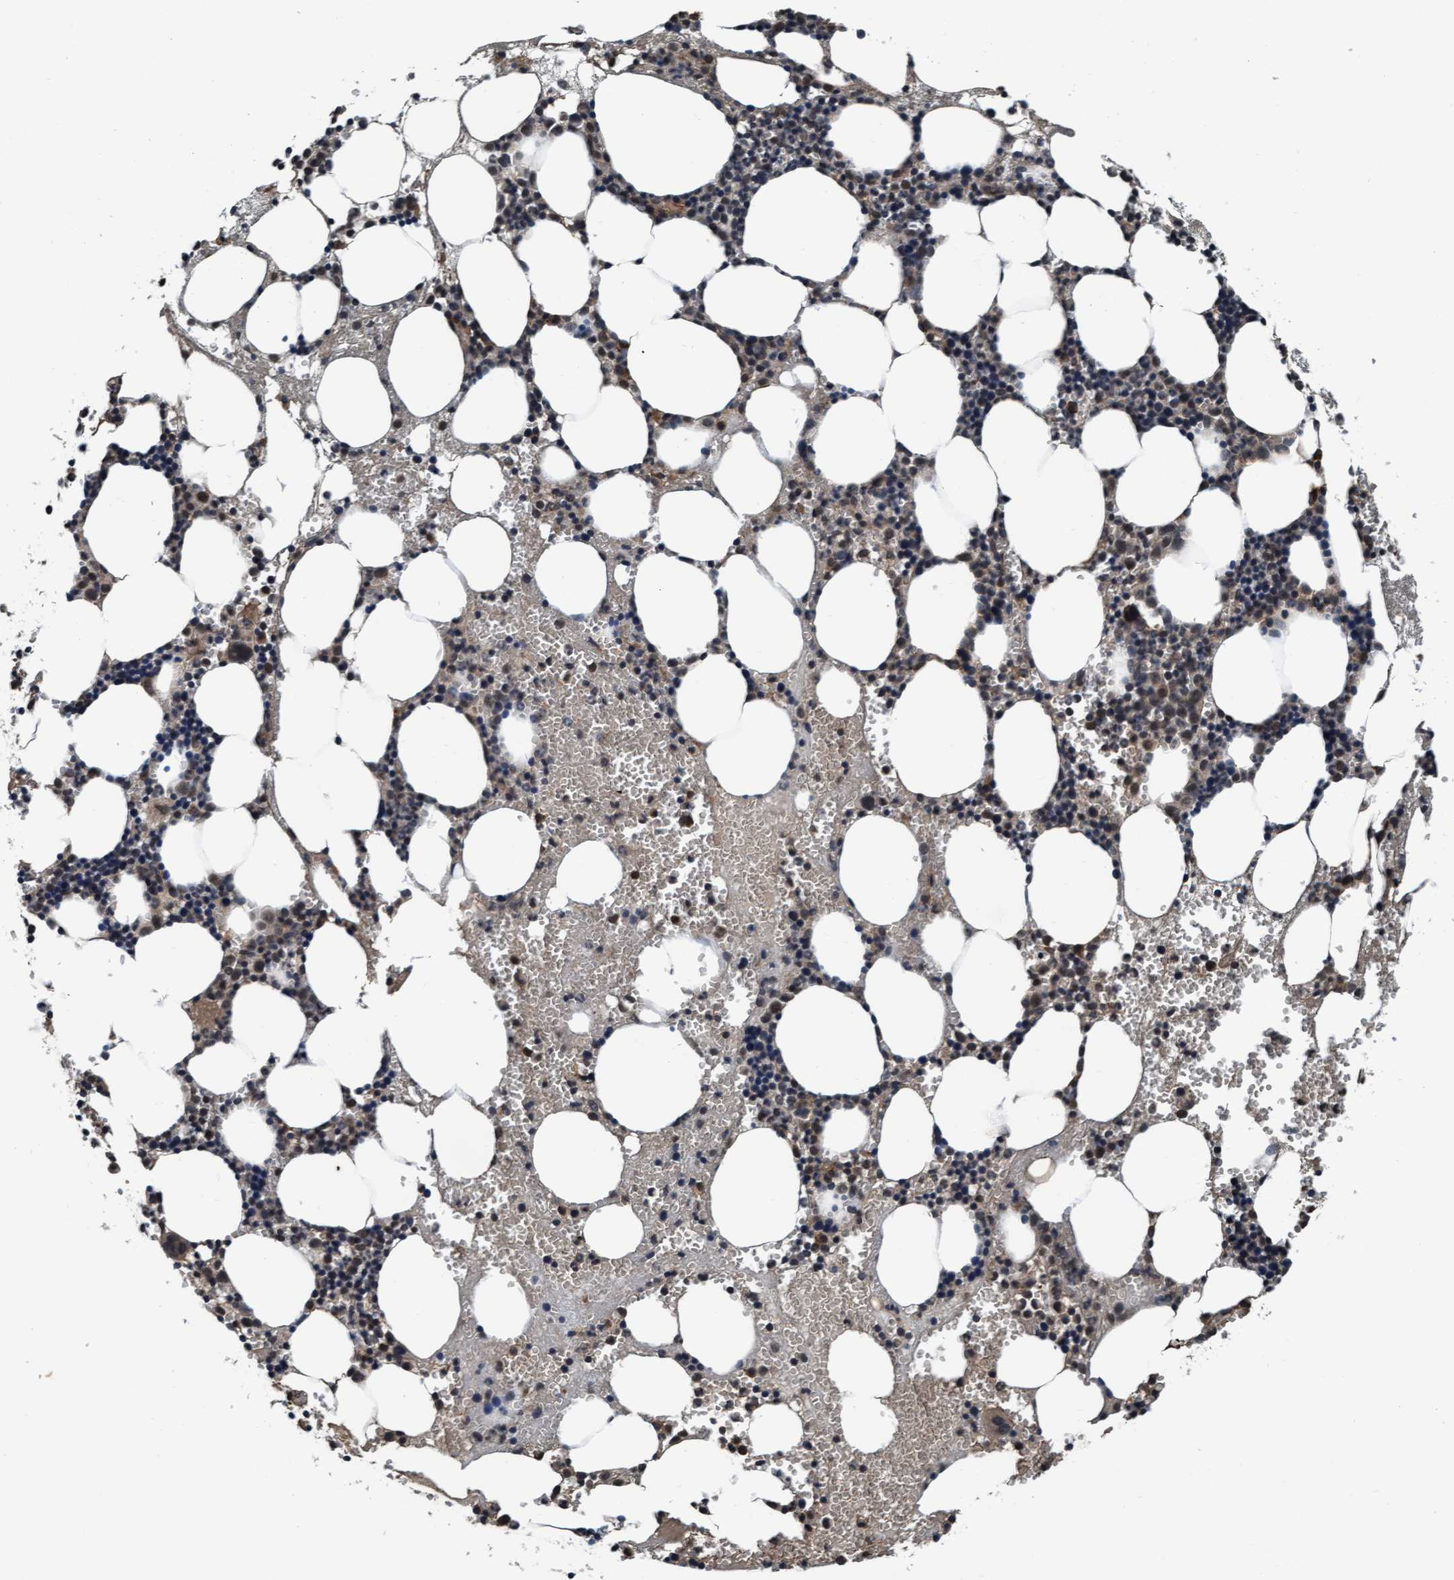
{"staining": {"intensity": "moderate", "quantity": "<25%", "location": "cytoplasmic/membranous,nuclear"}, "tissue": "bone marrow", "cell_type": "Hematopoietic cells", "image_type": "normal", "snomed": [{"axis": "morphology", "description": "Normal tissue, NOS"}, {"axis": "morphology", "description": "Inflammation, NOS"}, {"axis": "topography", "description": "Bone marrow"}], "caption": "Brown immunohistochemical staining in normal bone marrow displays moderate cytoplasmic/membranous,nuclear expression in approximately <25% of hematopoietic cells.", "gene": "WASF1", "patient": {"sex": "female", "age": 67}}